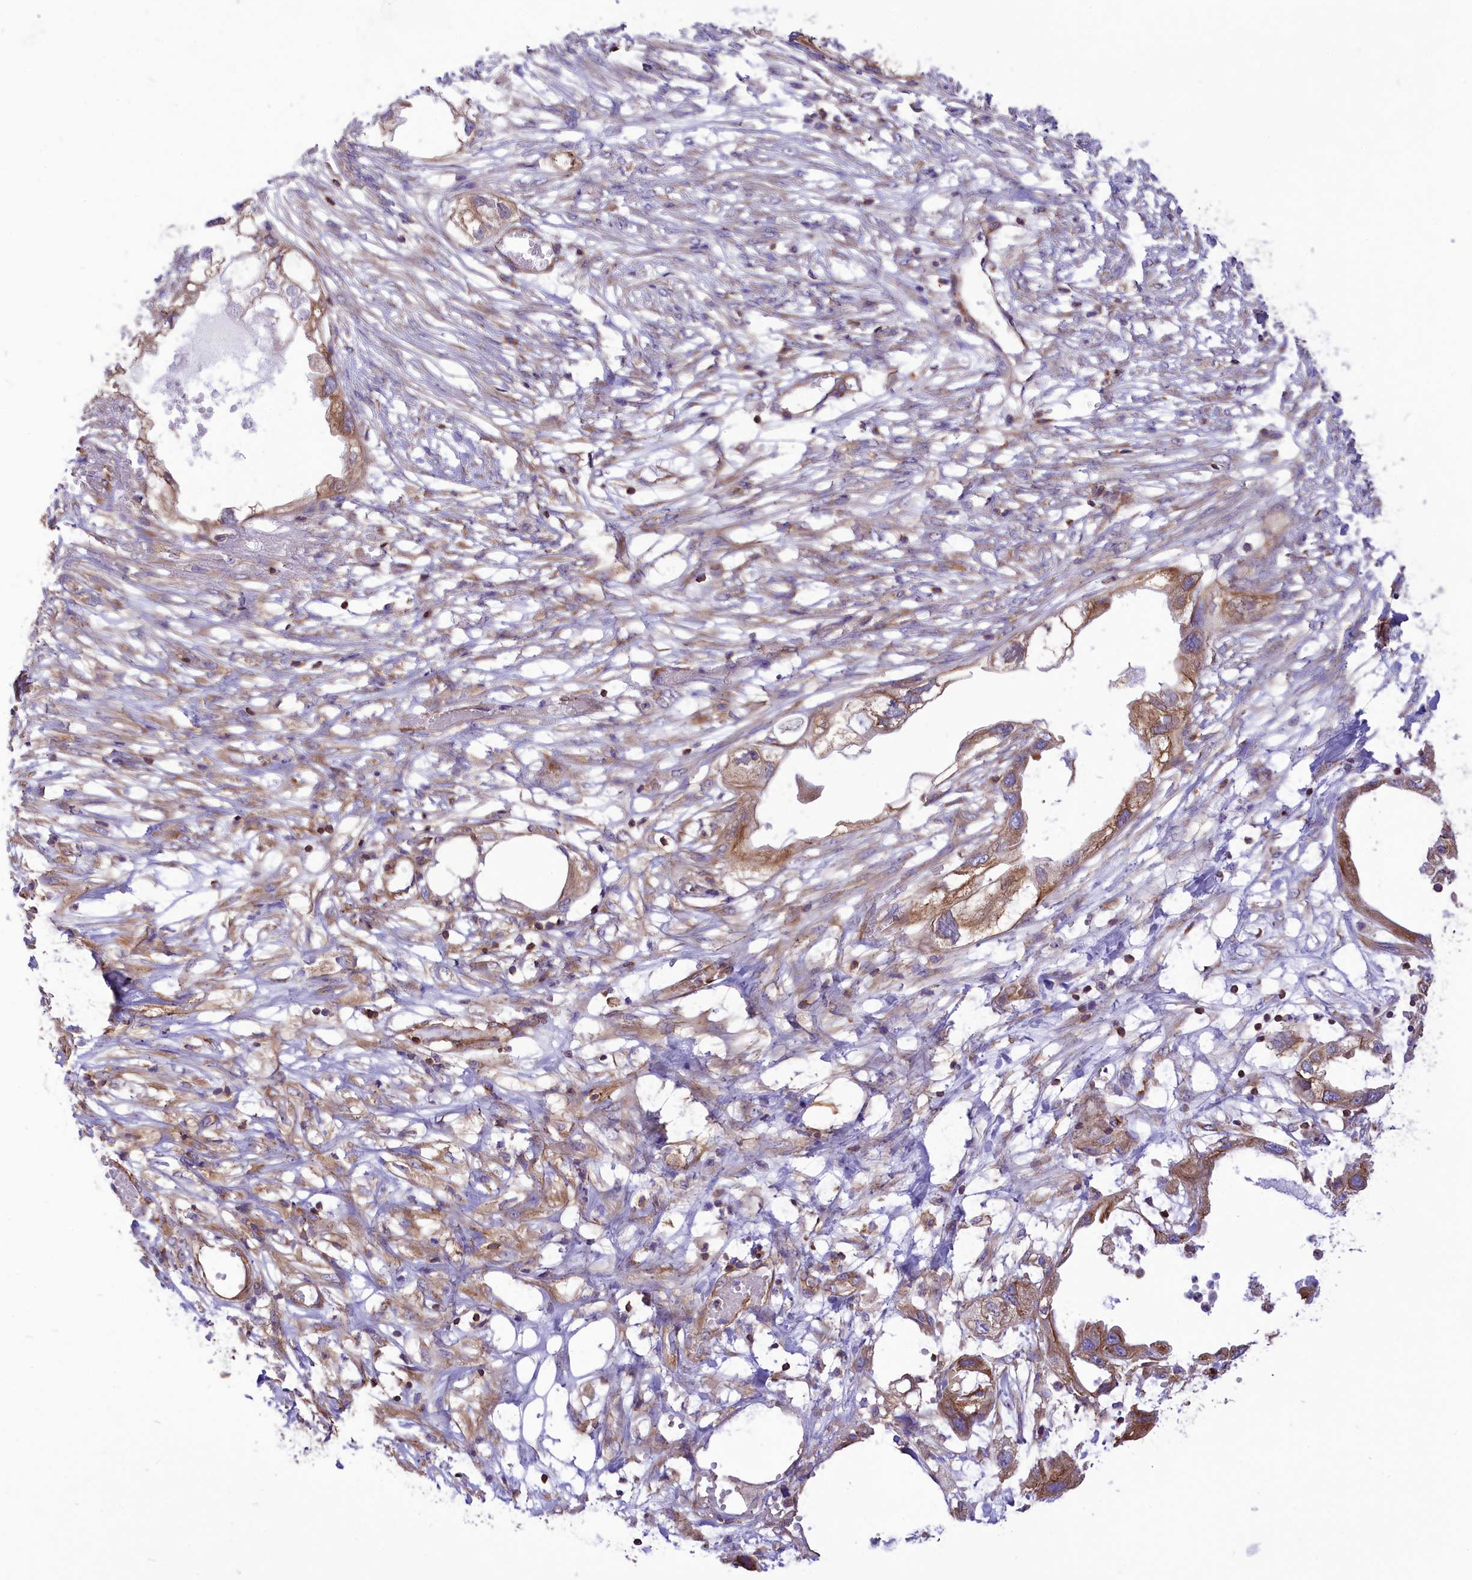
{"staining": {"intensity": "moderate", "quantity": ">75%", "location": "cytoplasmic/membranous"}, "tissue": "endometrial cancer", "cell_type": "Tumor cells", "image_type": "cancer", "snomed": [{"axis": "morphology", "description": "Adenocarcinoma, NOS"}, {"axis": "morphology", "description": "Adenocarcinoma, metastatic, NOS"}, {"axis": "topography", "description": "Adipose tissue"}, {"axis": "topography", "description": "Endometrium"}], "caption": "An immunohistochemistry histopathology image of tumor tissue is shown. Protein staining in brown shows moderate cytoplasmic/membranous positivity in endometrial cancer (adenocarcinoma) within tumor cells. The protein of interest is stained brown, and the nuclei are stained in blue (DAB IHC with brightfield microscopy, high magnification).", "gene": "SEPTIN9", "patient": {"sex": "female", "age": 67}}